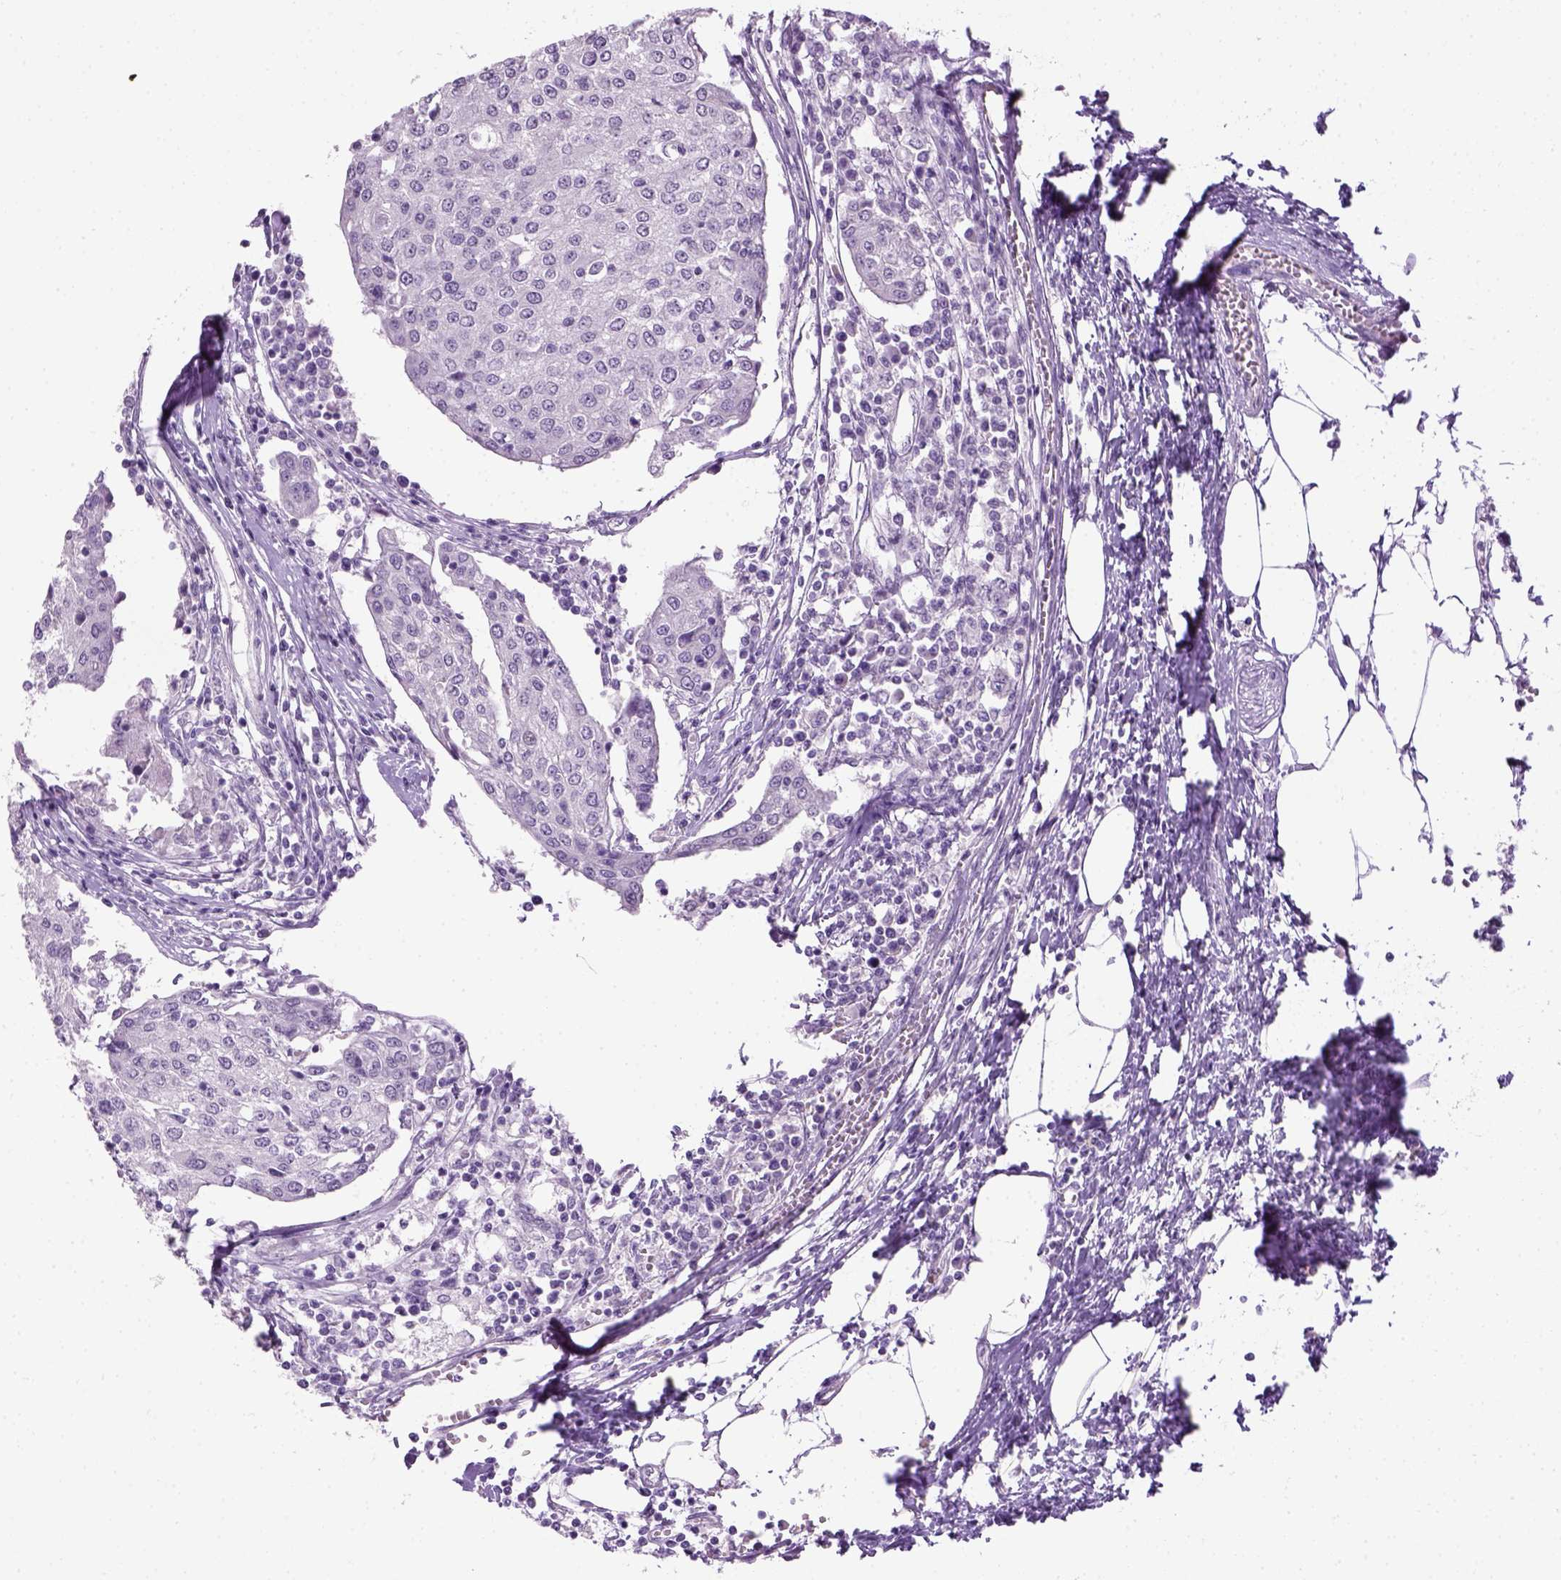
{"staining": {"intensity": "negative", "quantity": "none", "location": "none"}, "tissue": "urothelial cancer", "cell_type": "Tumor cells", "image_type": "cancer", "snomed": [{"axis": "morphology", "description": "Urothelial carcinoma, High grade"}, {"axis": "topography", "description": "Urinary bladder"}], "caption": "Immunohistochemistry (IHC) histopathology image of neoplastic tissue: human urothelial cancer stained with DAB (3,3'-diaminobenzidine) reveals no significant protein staining in tumor cells.", "gene": "GABRB2", "patient": {"sex": "female", "age": 85}}